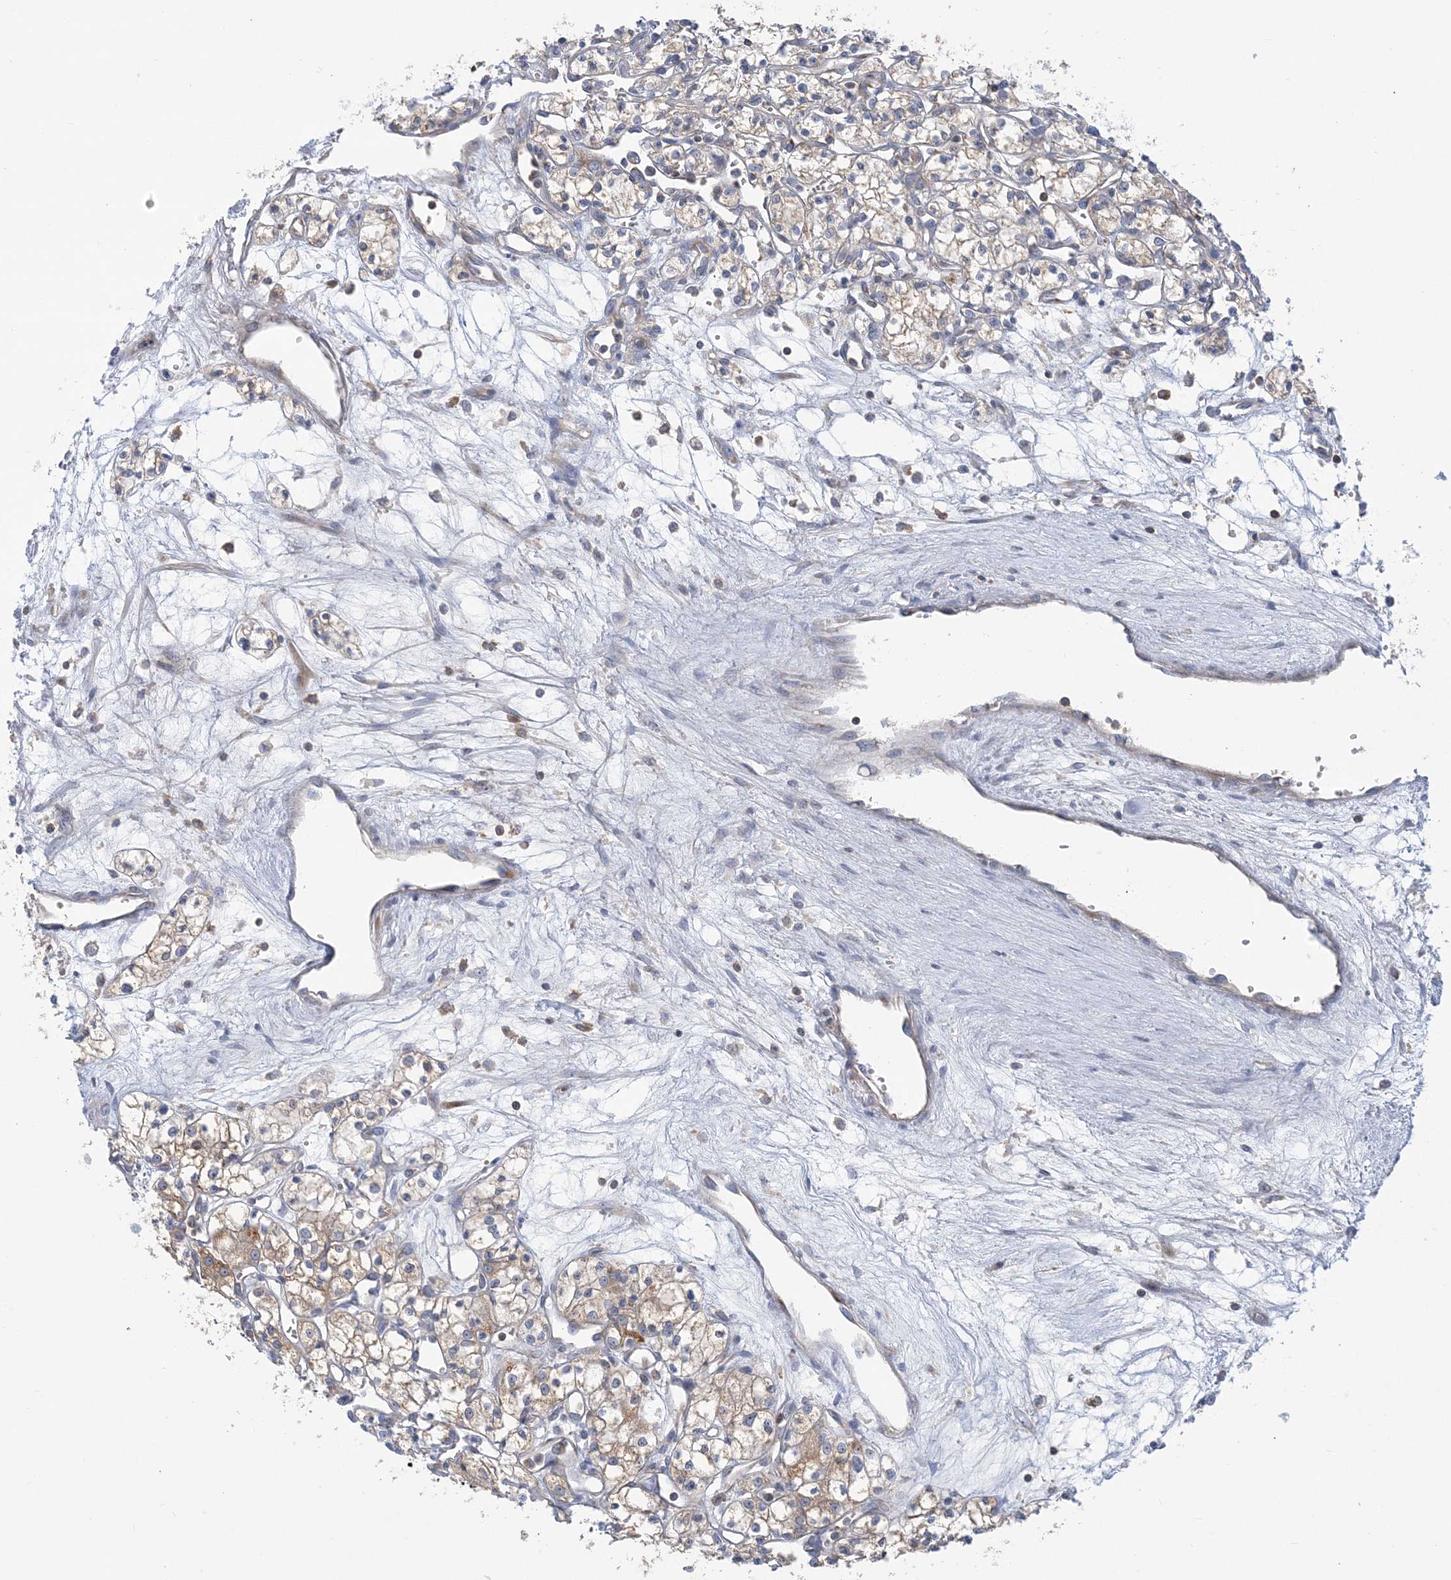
{"staining": {"intensity": "weak", "quantity": ">75%", "location": "cytoplasmic/membranous"}, "tissue": "renal cancer", "cell_type": "Tumor cells", "image_type": "cancer", "snomed": [{"axis": "morphology", "description": "Adenocarcinoma, NOS"}, {"axis": "topography", "description": "Kidney"}], "caption": "Protein expression by immunohistochemistry shows weak cytoplasmic/membranous positivity in about >75% of tumor cells in renal cancer.", "gene": "FAM114A2", "patient": {"sex": "male", "age": 59}}